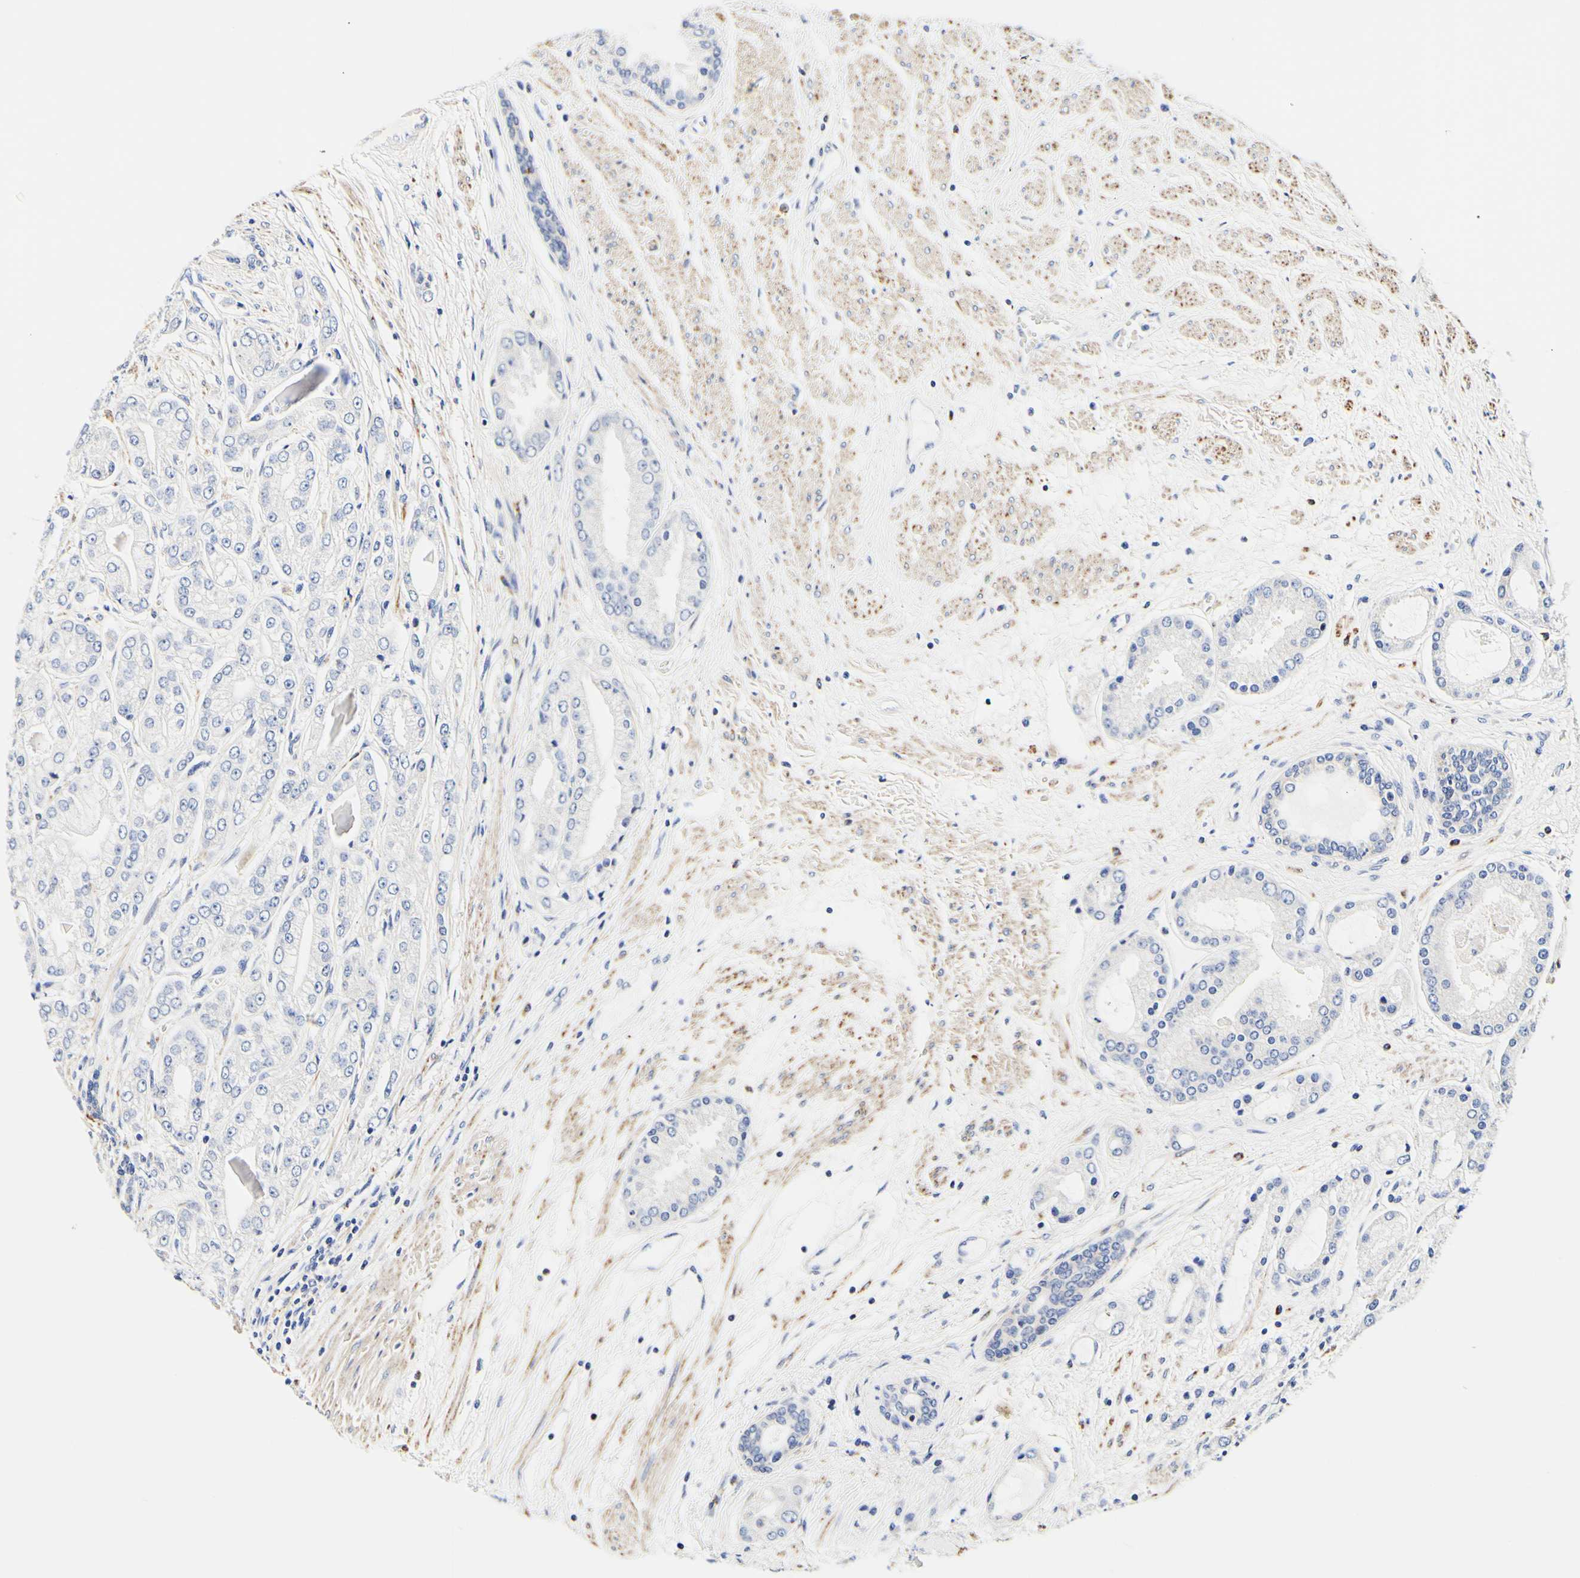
{"staining": {"intensity": "negative", "quantity": "none", "location": "none"}, "tissue": "prostate cancer", "cell_type": "Tumor cells", "image_type": "cancer", "snomed": [{"axis": "morphology", "description": "Adenocarcinoma, High grade"}, {"axis": "topography", "description": "Prostate"}], "caption": "An image of prostate cancer (high-grade adenocarcinoma) stained for a protein exhibits no brown staining in tumor cells.", "gene": "CAMK4", "patient": {"sex": "male", "age": 59}}